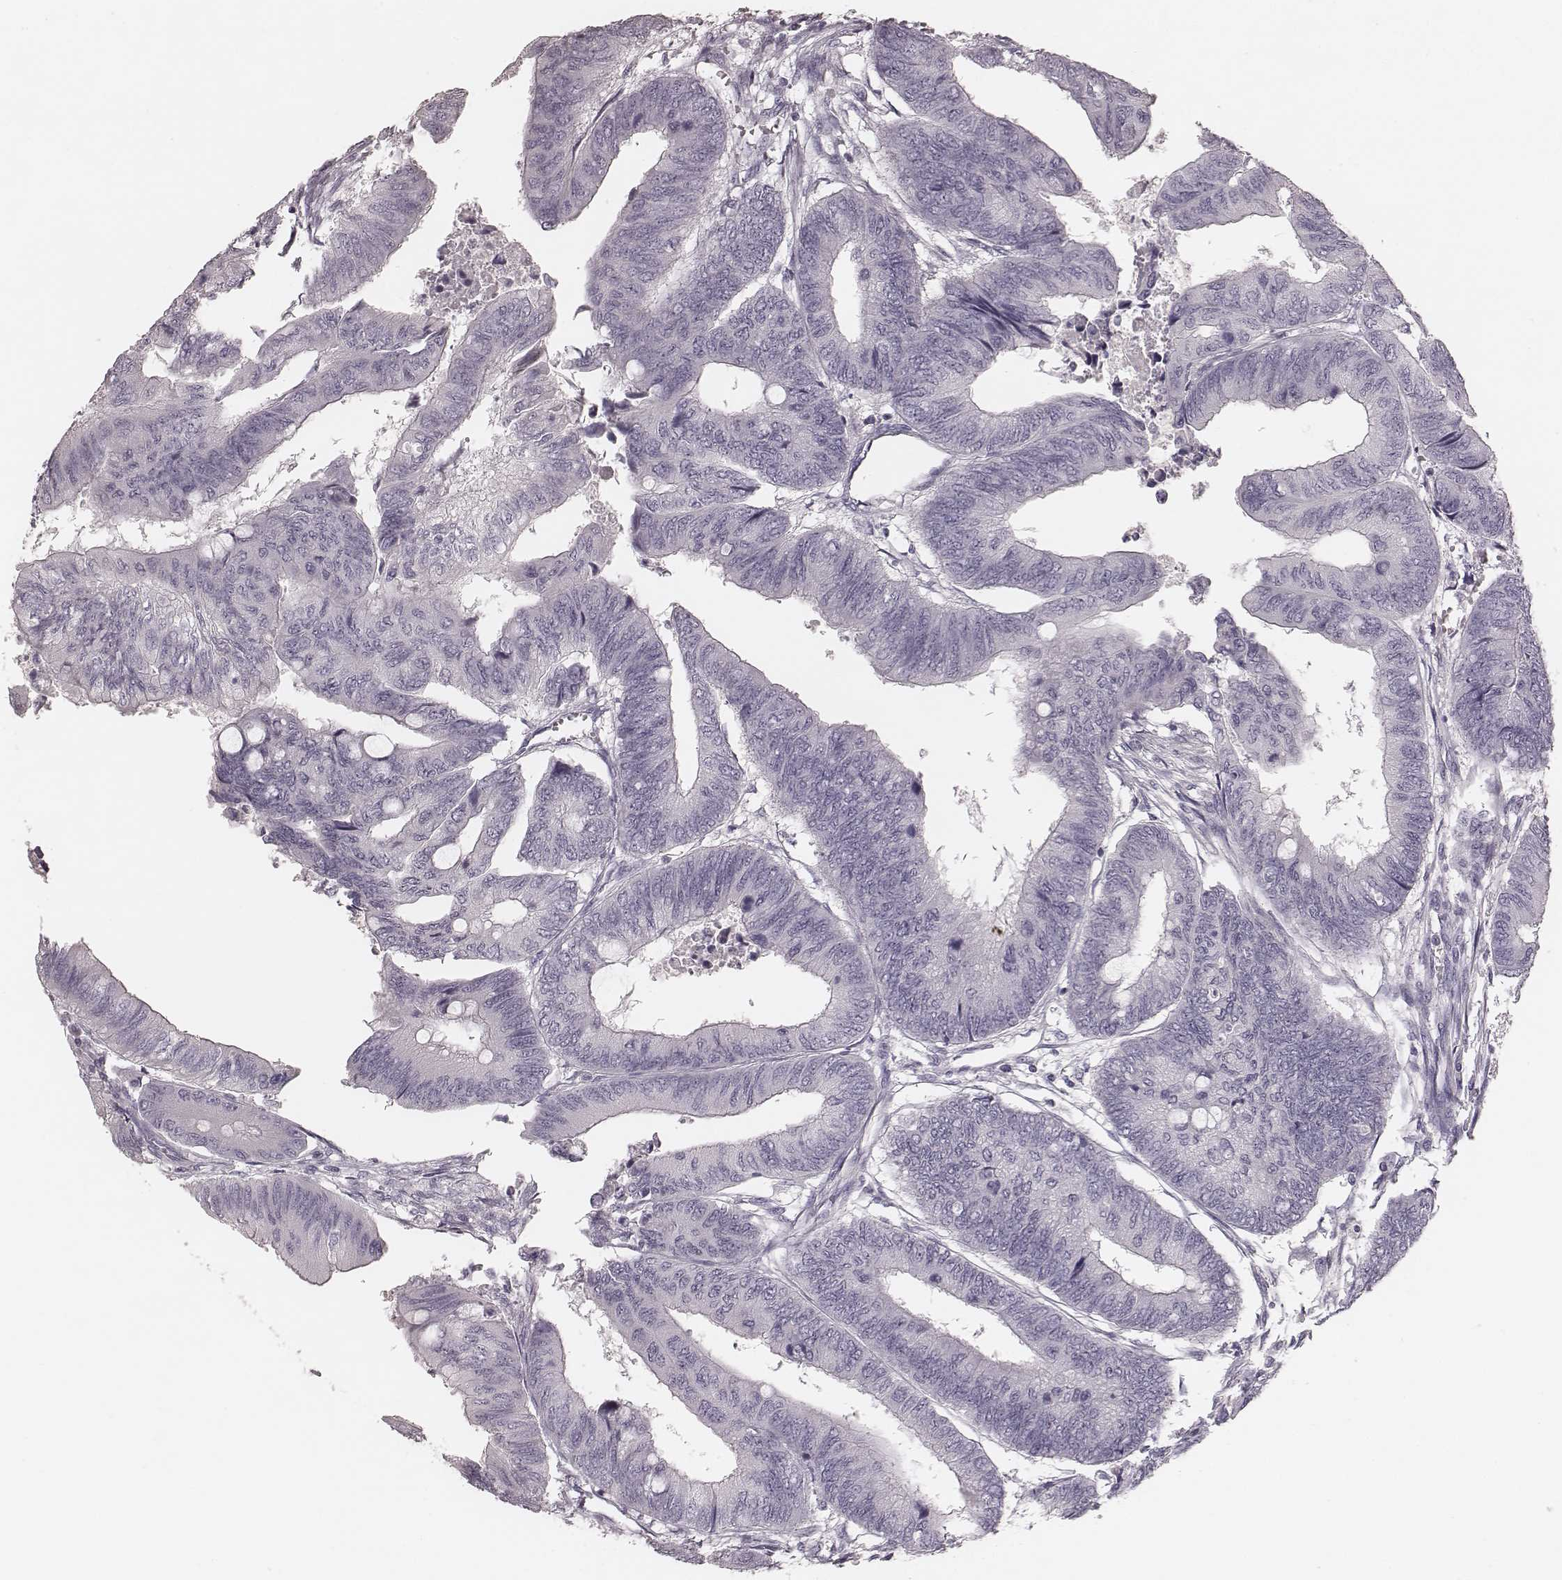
{"staining": {"intensity": "negative", "quantity": "none", "location": "none"}, "tissue": "colorectal cancer", "cell_type": "Tumor cells", "image_type": "cancer", "snomed": [{"axis": "morphology", "description": "Normal tissue, NOS"}, {"axis": "morphology", "description": "Adenocarcinoma, NOS"}, {"axis": "topography", "description": "Rectum"}, {"axis": "topography", "description": "Peripheral nerve tissue"}], "caption": "Protein analysis of colorectal cancer (adenocarcinoma) reveals no significant expression in tumor cells.", "gene": "SMIM24", "patient": {"sex": "male", "age": 92}}